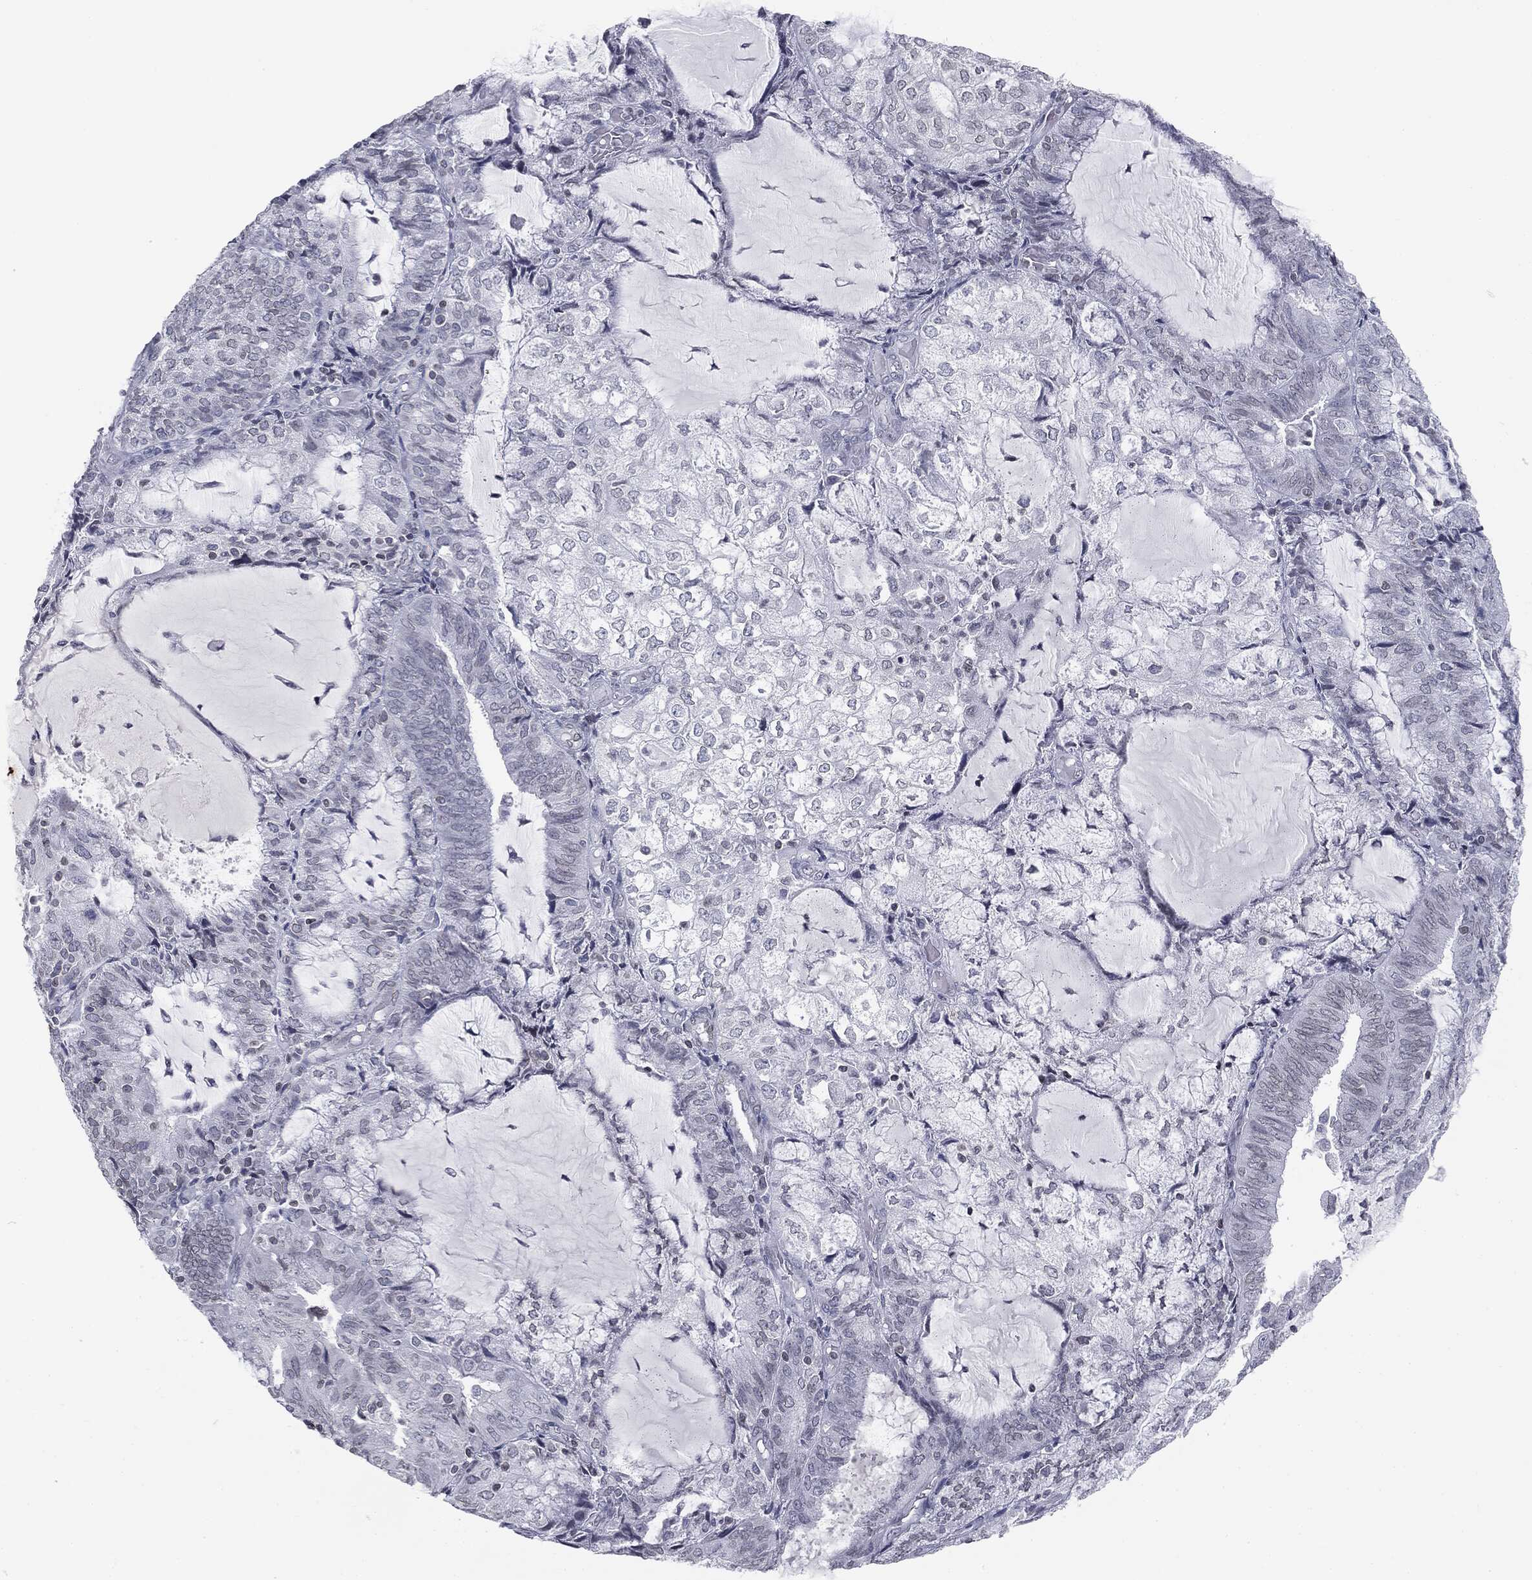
{"staining": {"intensity": "negative", "quantity": "none", "location": "none"}, "tissue": "endometrial cancer", "cell_type": "Tumor cells", "image_type": "cancer", "snomed": [{"axis": "morphology", "description": "Adenocarcinoma, NOS"}, {"axis": "topography", "description": "Endometrium"}], "caption": "Adenocarcinoma (endometrial) was stained to show a protein in brown. There is no significant positivity in tumor cells. The staining was performed using DAB to visualize the protein expression in brown, while the nuclei were stained in blue with hematoxylin (Magnification: 20x).", "gene": "ALDOB", "patient": {"sex": "female", "age": 81}}